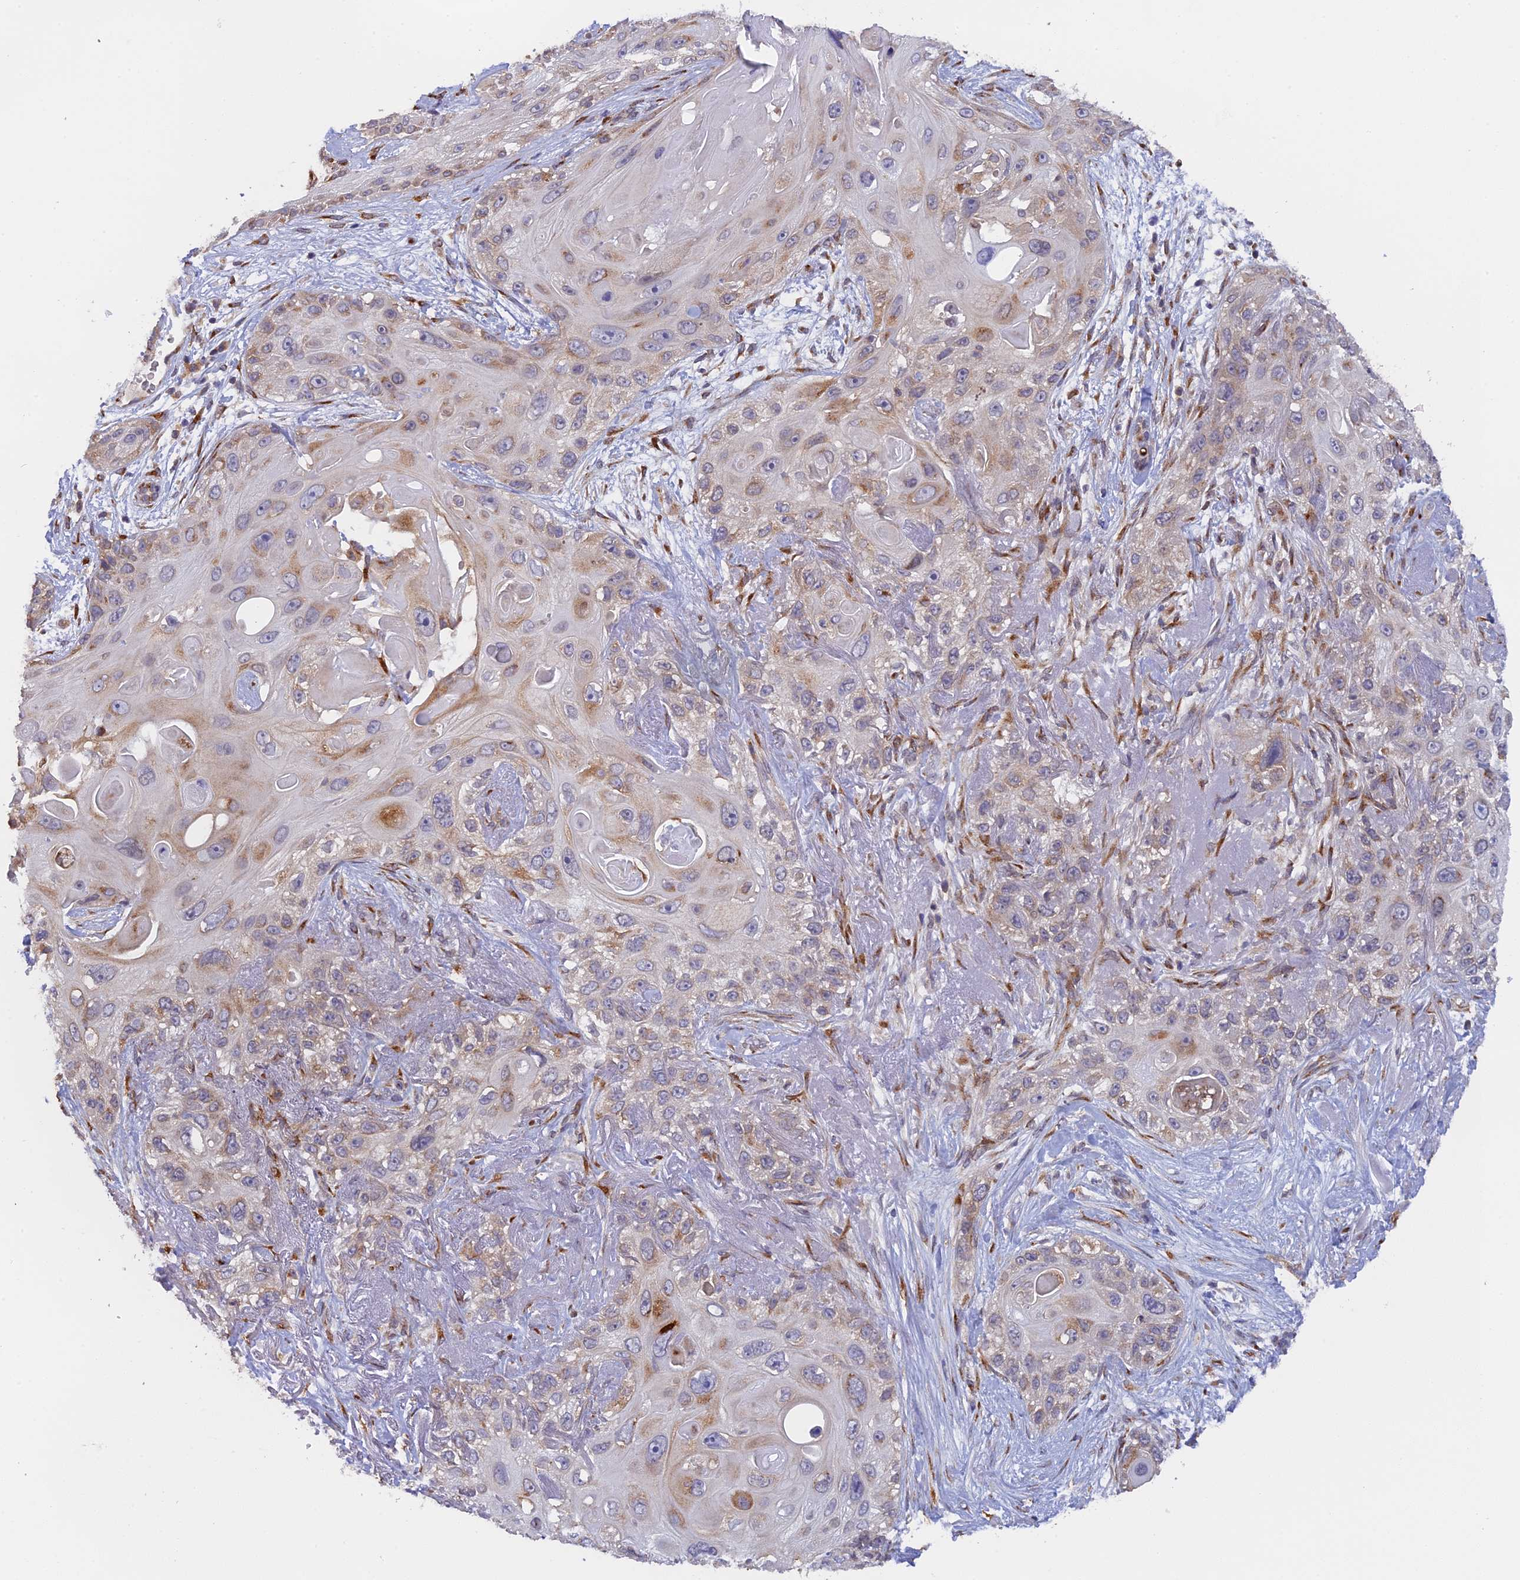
{"staining": {"intensity": "weak", "quantity": "25%-75%", "location": "cytoplasmic/membranous"}, "tissue": "skin cancer", "cell_type": "Tumor cells", "image_type": "cancer", "snomed": [{"axis": "morphology", "description": "Normal tissue, NOS"}, {"axis": "morphology", "description": "Squamous cell carcinoma, NOS"}, {"axis": "topography", "description": "Skin"}], "caption": "An immunohistochemistry (IHC) image of neoplastic tissue is shown. Protein staining in brown labels weak cytoplasmic/membranous positivity in skin cancer (squamous cell carcinoma) within tumor cells. (Stains: DAB (3,3'-diaminobenzidine) in brown, nuclei in blue, Microscopy: brightfield microscopy at high magnification).", "gene": "SNX17", "patient": {"sex": "male", "age": 72}}